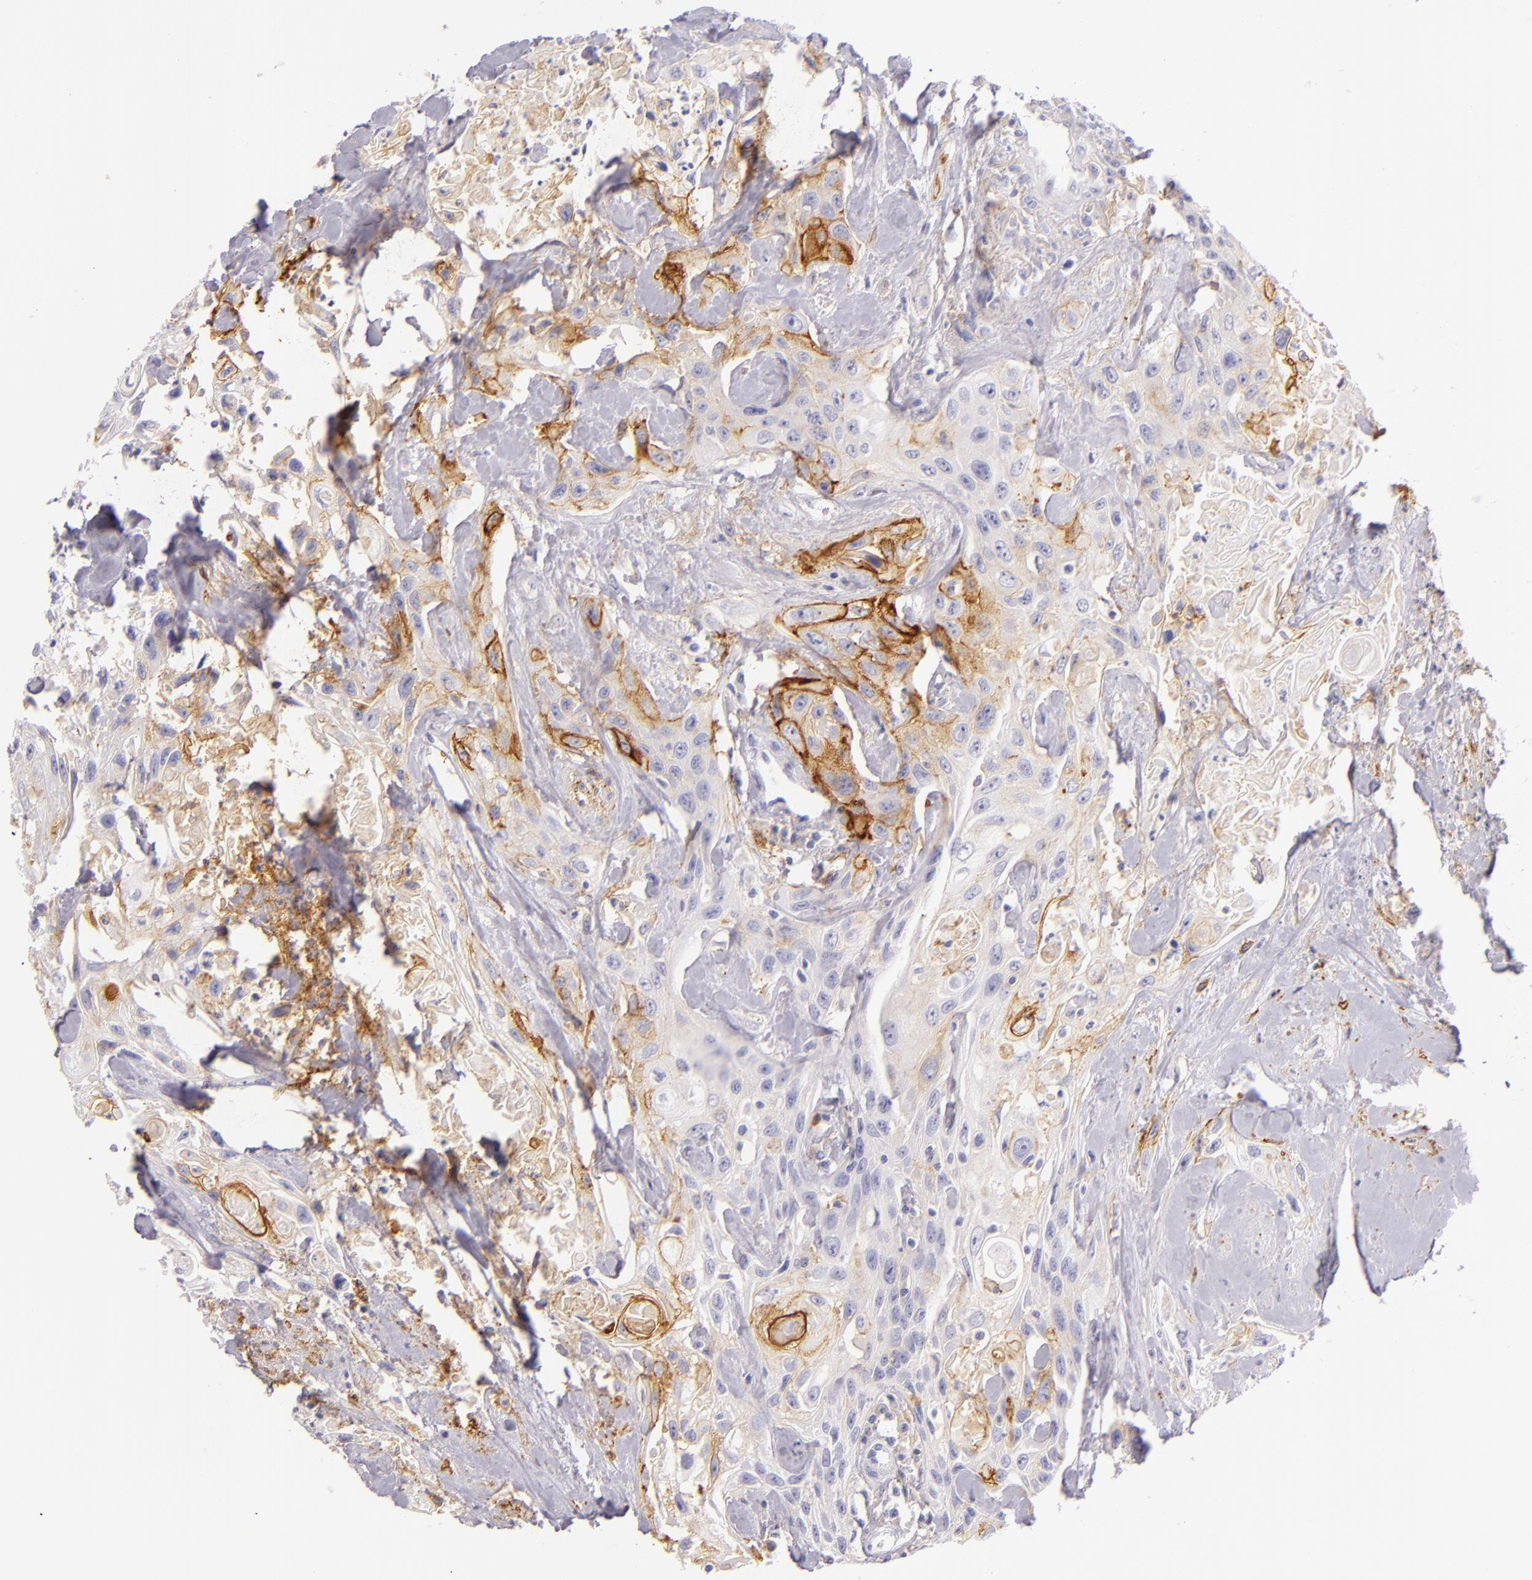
{"staining": {"intensity": "moderate", "quantity": "<25%", "location": "cytoplasmic/membranous"}, "tissue": "urothelial cancer", "cell_type": "Tumor cells", "image_type": "cancer", "snomed": [{"axis": "morphology", "description": "Urothelial carcinoma, High grade"}, {"axis": "topography", "description": "Urinary bladder"}], "caption": "A photomicrograph of human high-grade urothelial carcinoma stained for a protein displays moderate cytoplasmic/membranous brown staining in tumor cells.", "gene": "ICAM1", "patient": {"sex": "female", "age": 84}}